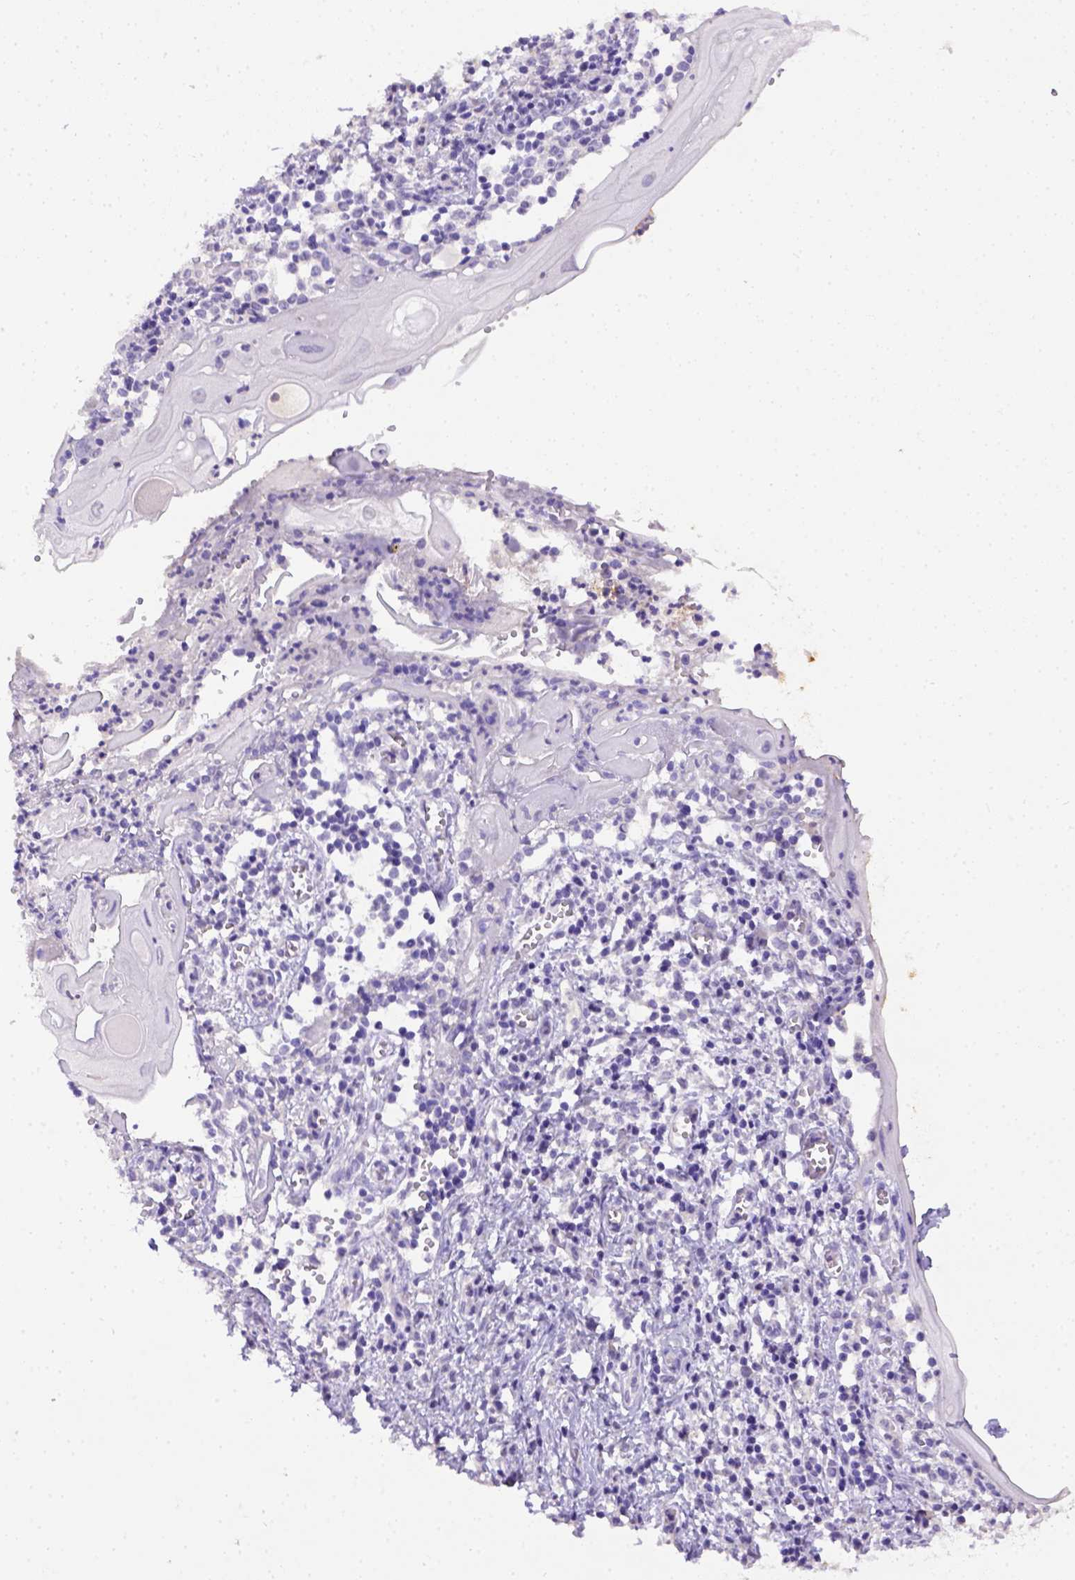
{"staining": {"intensity": "negative", "quantity": "none", "location": "none"}, "tissue": "cervical cancer", "cell_type": "Tumor cells", "image_type": "cancer", "snomed": [{"axis": "morphology", "description": "Squamous cell carcinoma, NOS"}, {"axis": "topography", "description": "Cervix"}], "caption": "Tumor cells are negative for brown protein staining in cervical squamous cell carcinoma.", "gene": "B3GAT1", "patient": {"sex": "female", "age": 30}}